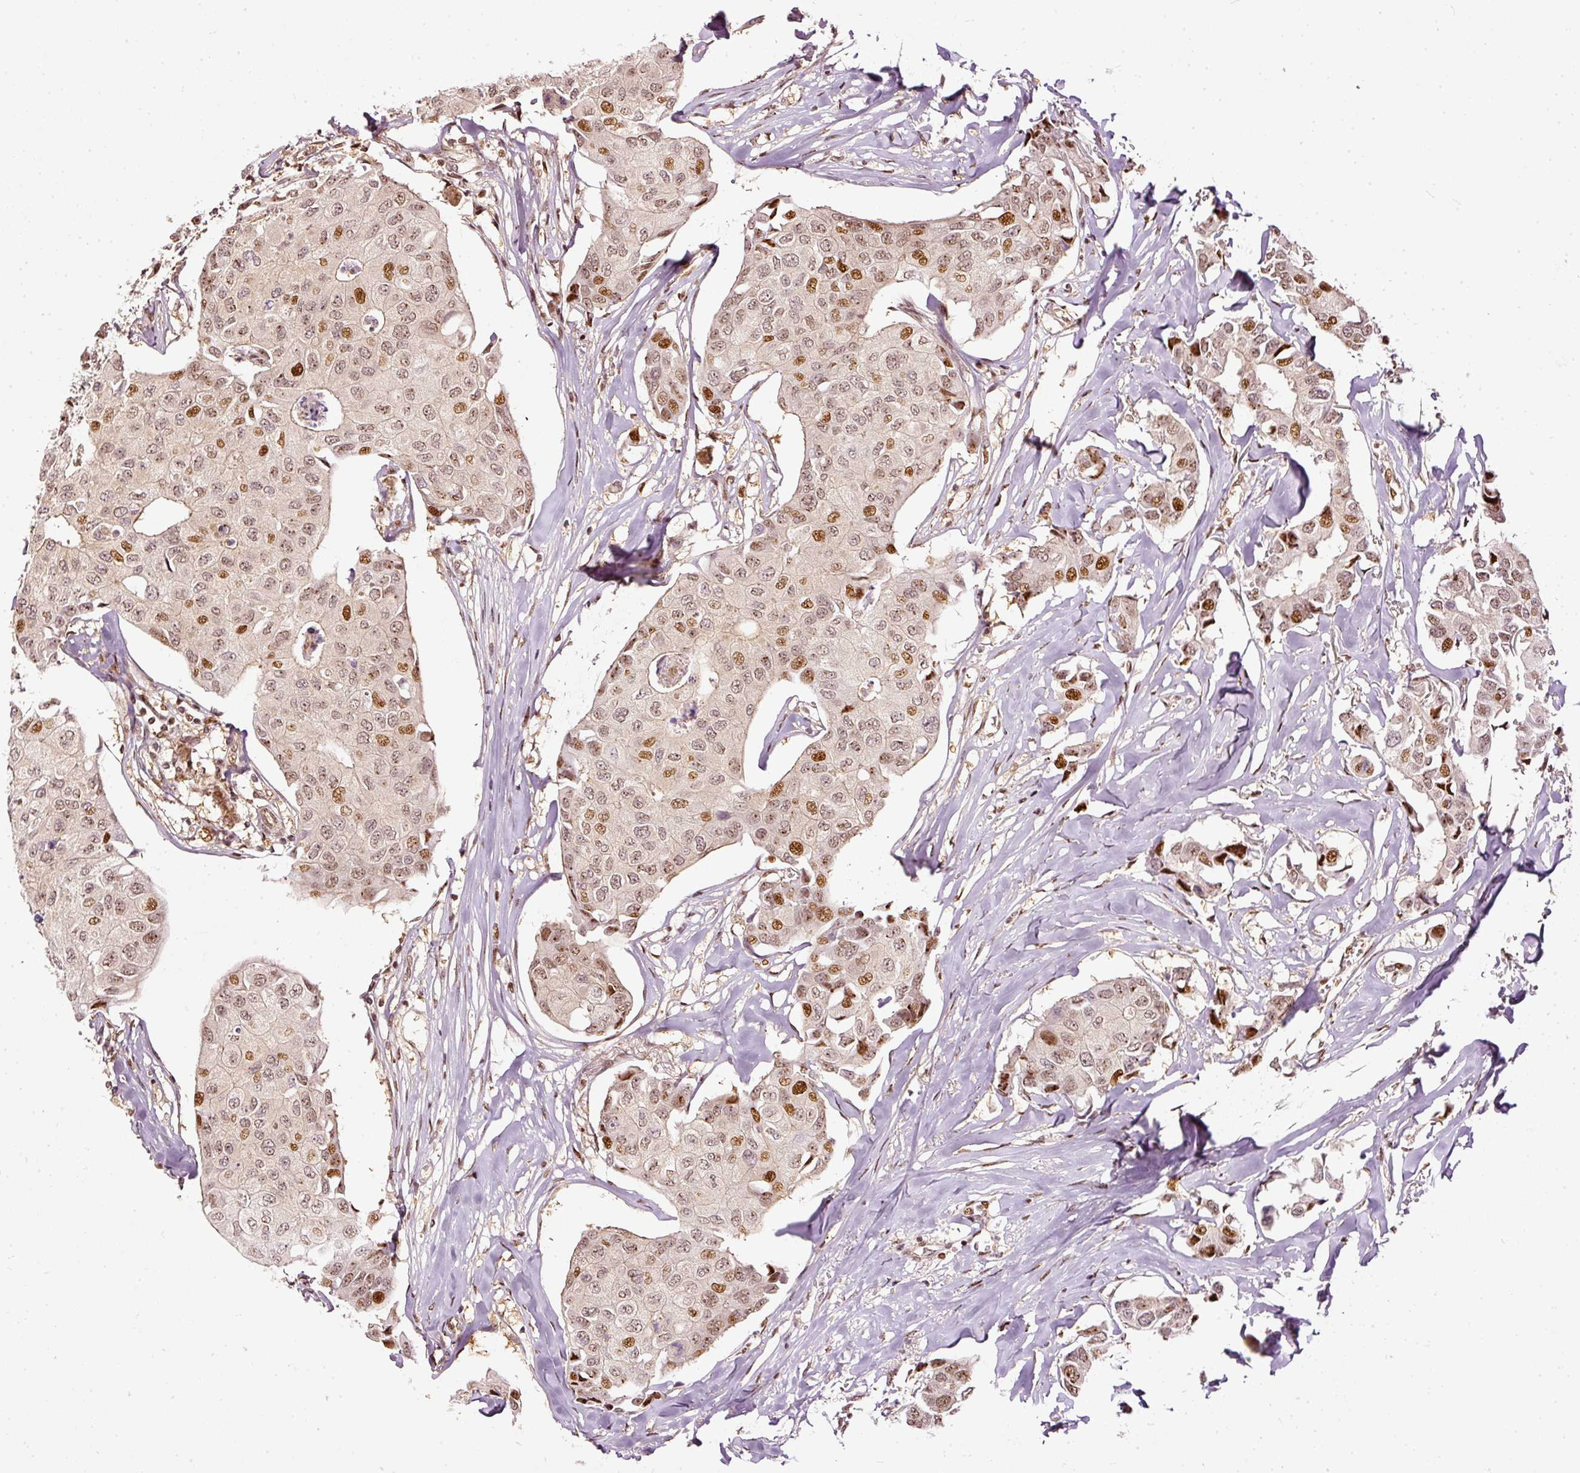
{"staining": {"intensity": "moderate", "quantity": ">75%", "location": "nuclear"}, "tissue": "breast cancer", "cell_type": "Tumor cells", "image_type": "cancer", "snomed": [{"axis": "morphology", "description": "Duct carcinoma"}, {"axis": "topography", "description": "Breast"}], "caption": "Moderate nuclear protein positivity is present in approximately >75% of tumor cells in breast cancer (invasive ductal carcinoma).", "gene": "ZNF778", "patient": {"sex": "female", "age": 80}}